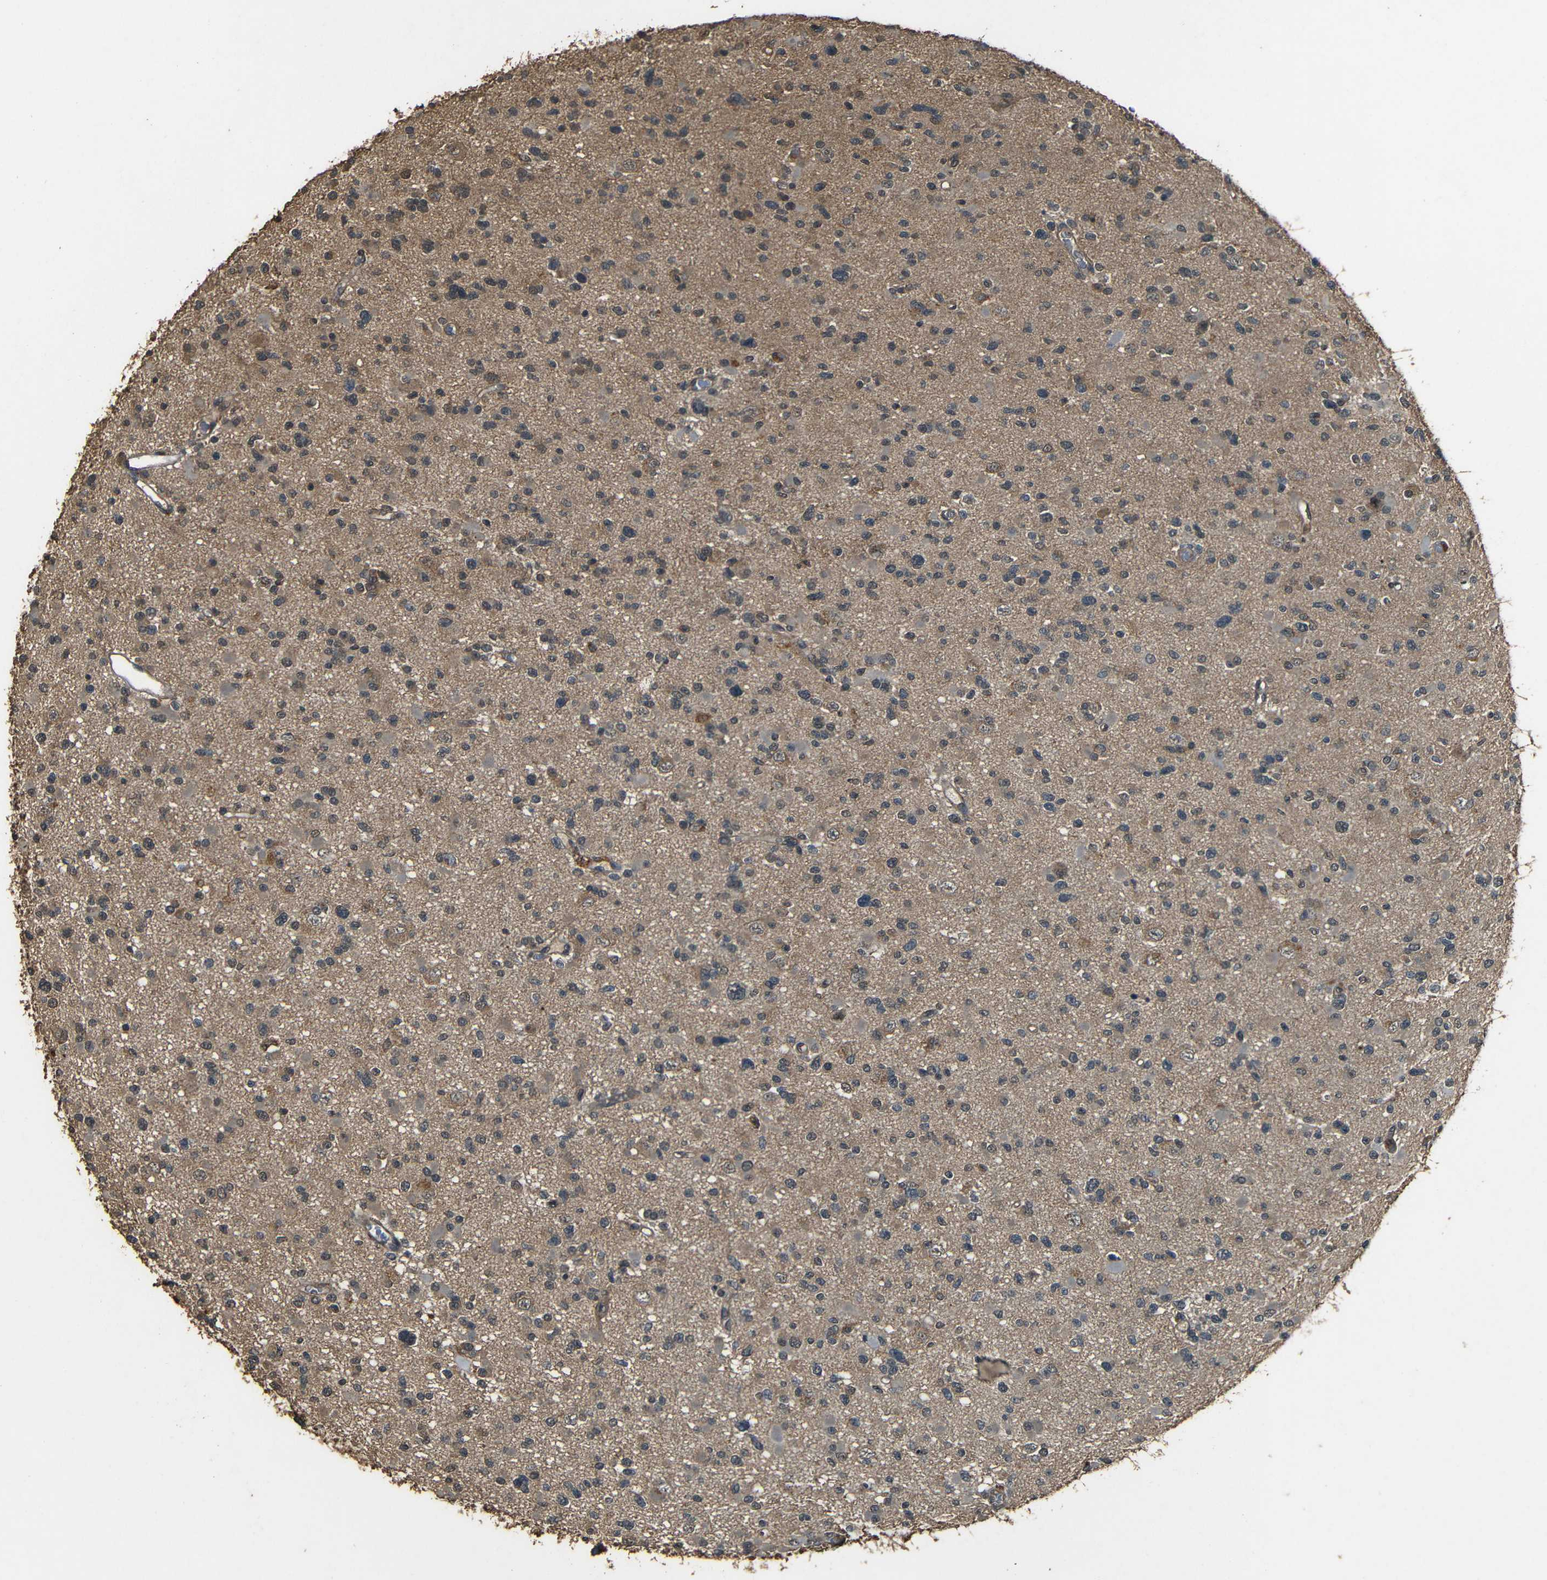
{"staining": {"intensity": "weak", "quantity": "25%-75%", "location": "cytoplasmic/membranous"}, "tissue": "glioma", "cell_type": "Tumor cells", "image_type": "cancer", "snomed": [{"axis": "morphology", "description": "Glioma, malignant, Low grade"}, {"axis": "topography", "description": "Brain"}], "caption": "IHC of human glioma demonstrates low levels of weak cytoplasmic/membranous positivity in approximately 25%-75% of tumor cells. (DAB (3,3'-diaminobenzidine) IHC, brown staining for protein, blue staining for nuclei).", "gene": "PDE5A", "patient": {"sex": "female", "age": 22}}